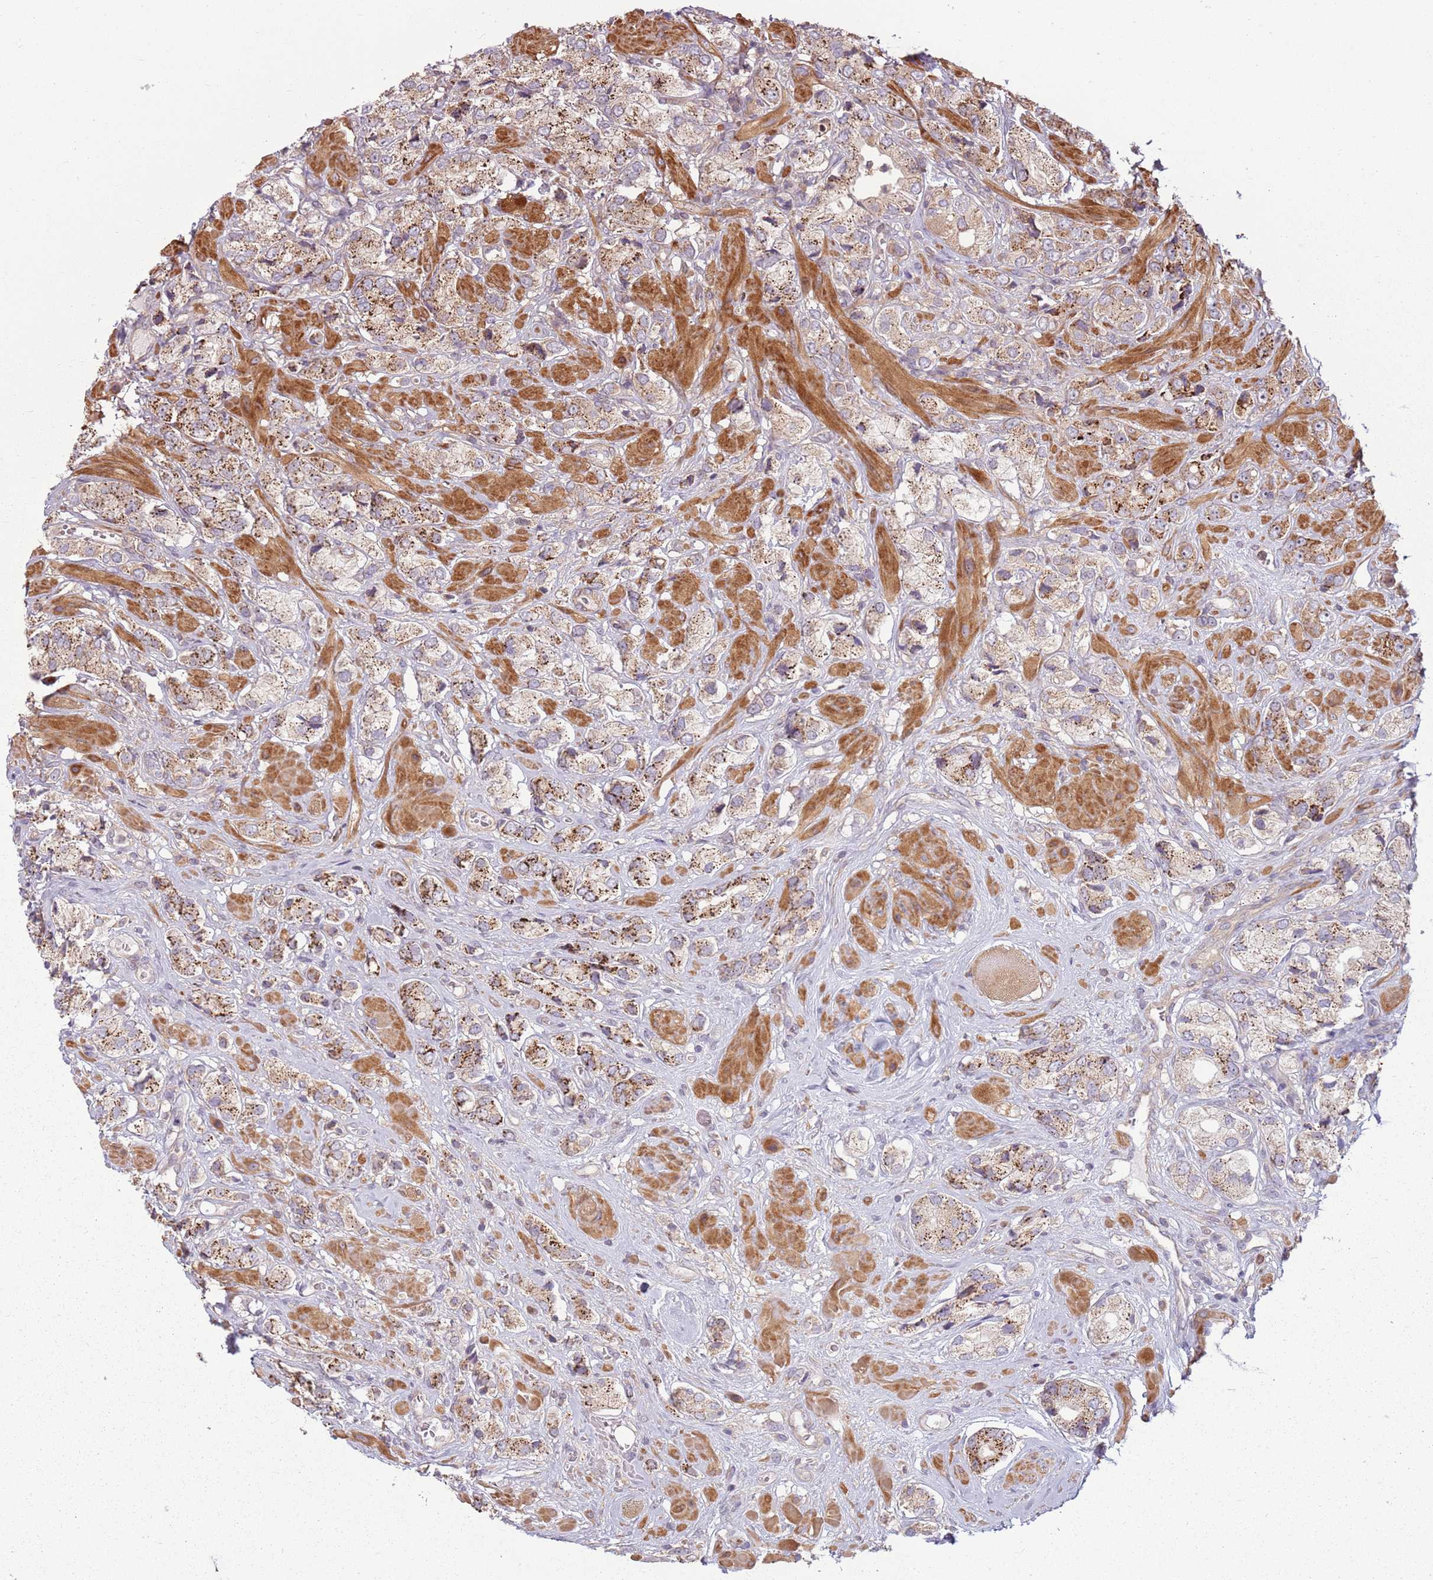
{"staining": {"intensity": "strong", "quantity": ">75%", "location": "cytoplasmic/membranous"}, "tissue": "prostate cancer", "cell_type": "Tumor cells", "image_type": "cancer", "snomed": [{"axis": "morphology", "description": "Adenocarcinoma, High grade"}, {"axis": "topography", "description": "Prostate and seminal vesicle, NOS"}], "caption": "Adenocarcinoma (high-grade) (prostate) stained for a protein (brown) displays strong cytoplasmic/membranous positive expression in about >75% of tumor cells.", "gene": "RPL21", "patient": {"sex": "male", "age": 64}}